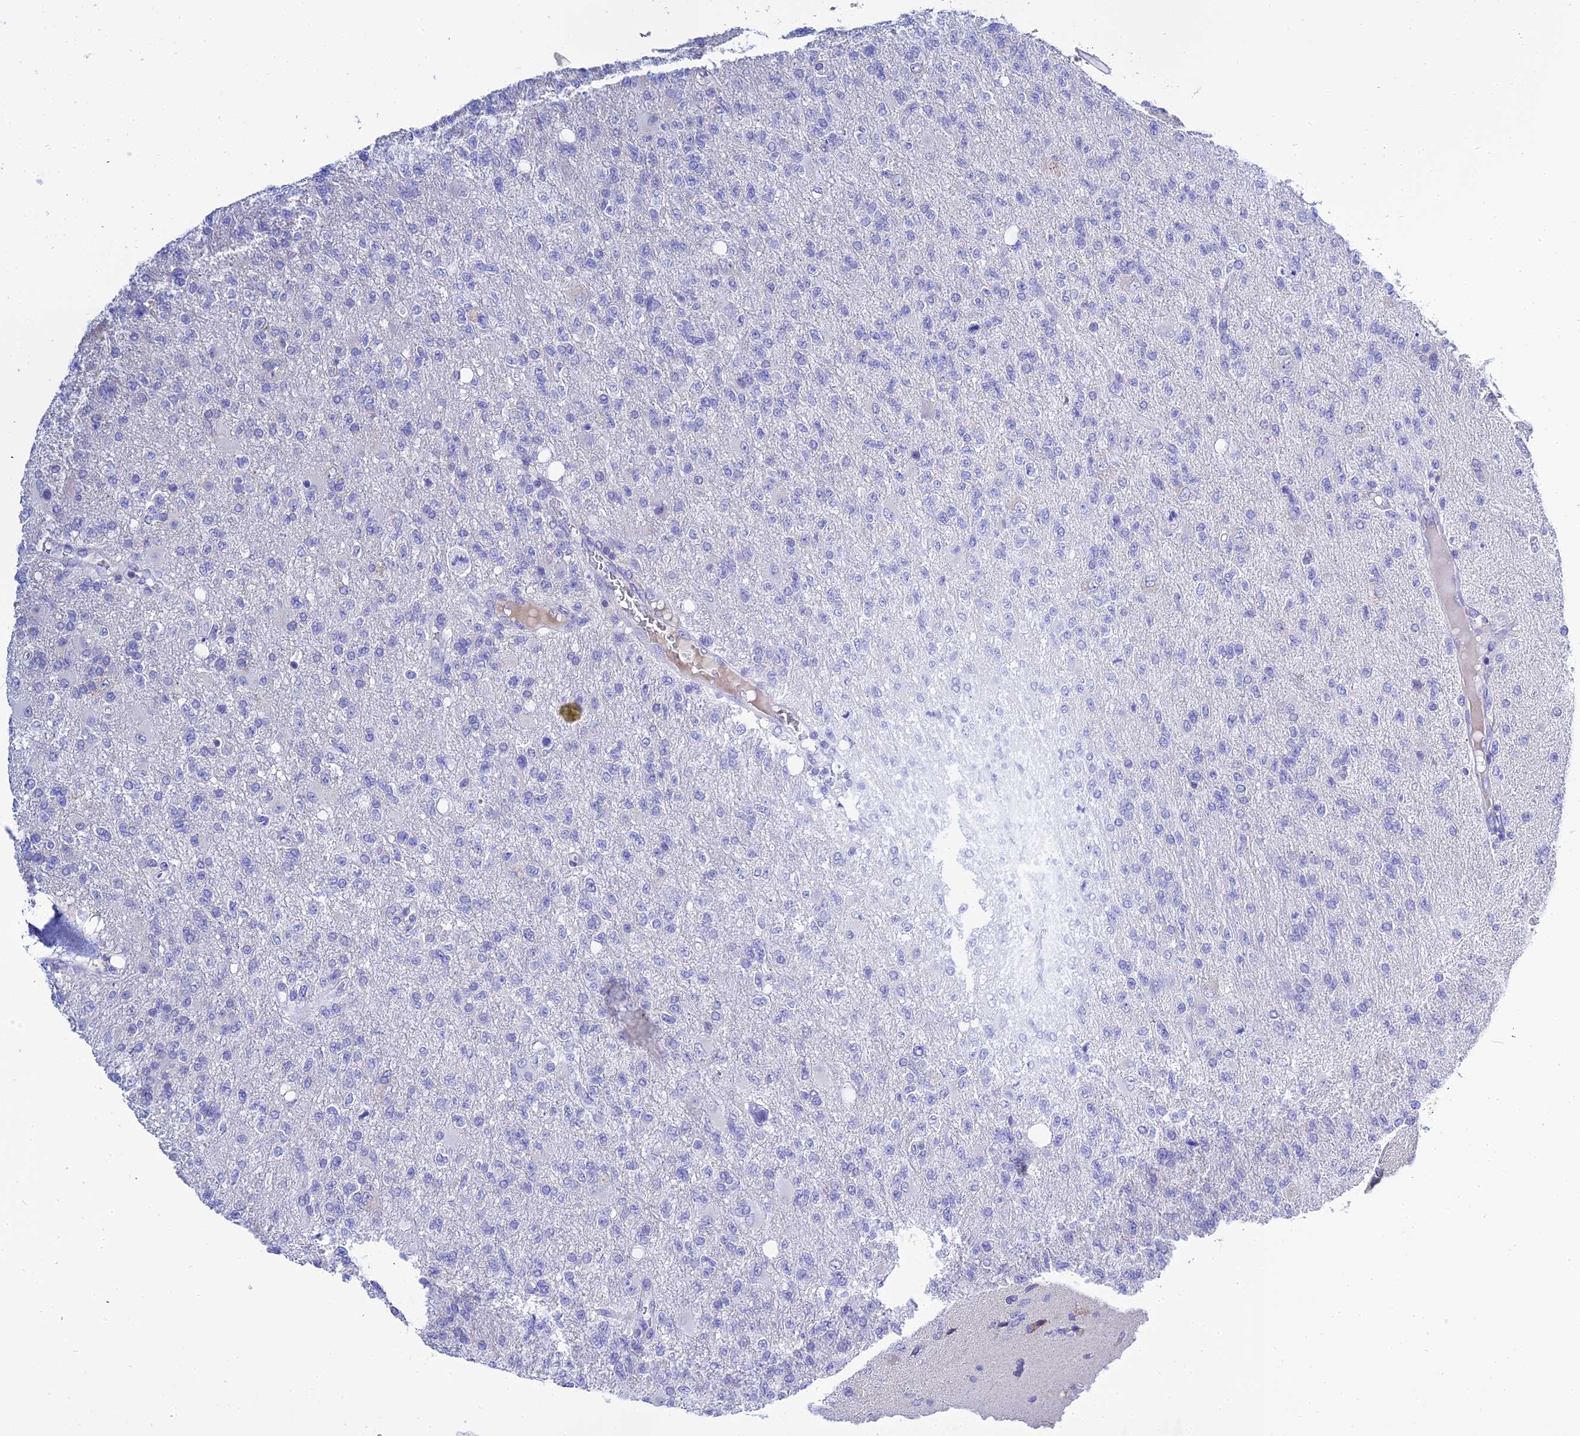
{"staining": {"intensity": "negative", "quantity": "none", "location": "none"}, "tissue": "glioma", "cell_type": "Tumor cells", "image_type": "cancer", "snomed": [{"axis": "morphology", "description": "Glioma, malignant, High grade"}, {"axis": "topography", "description": "Brain"}], "caption": "Image shows no significant protein positivity in tumor cells of glioma. (DAB IHC with hematoxylin counter stain).", "gene": "ZXDA", "patient": {"sex": "male", "age": 56}}